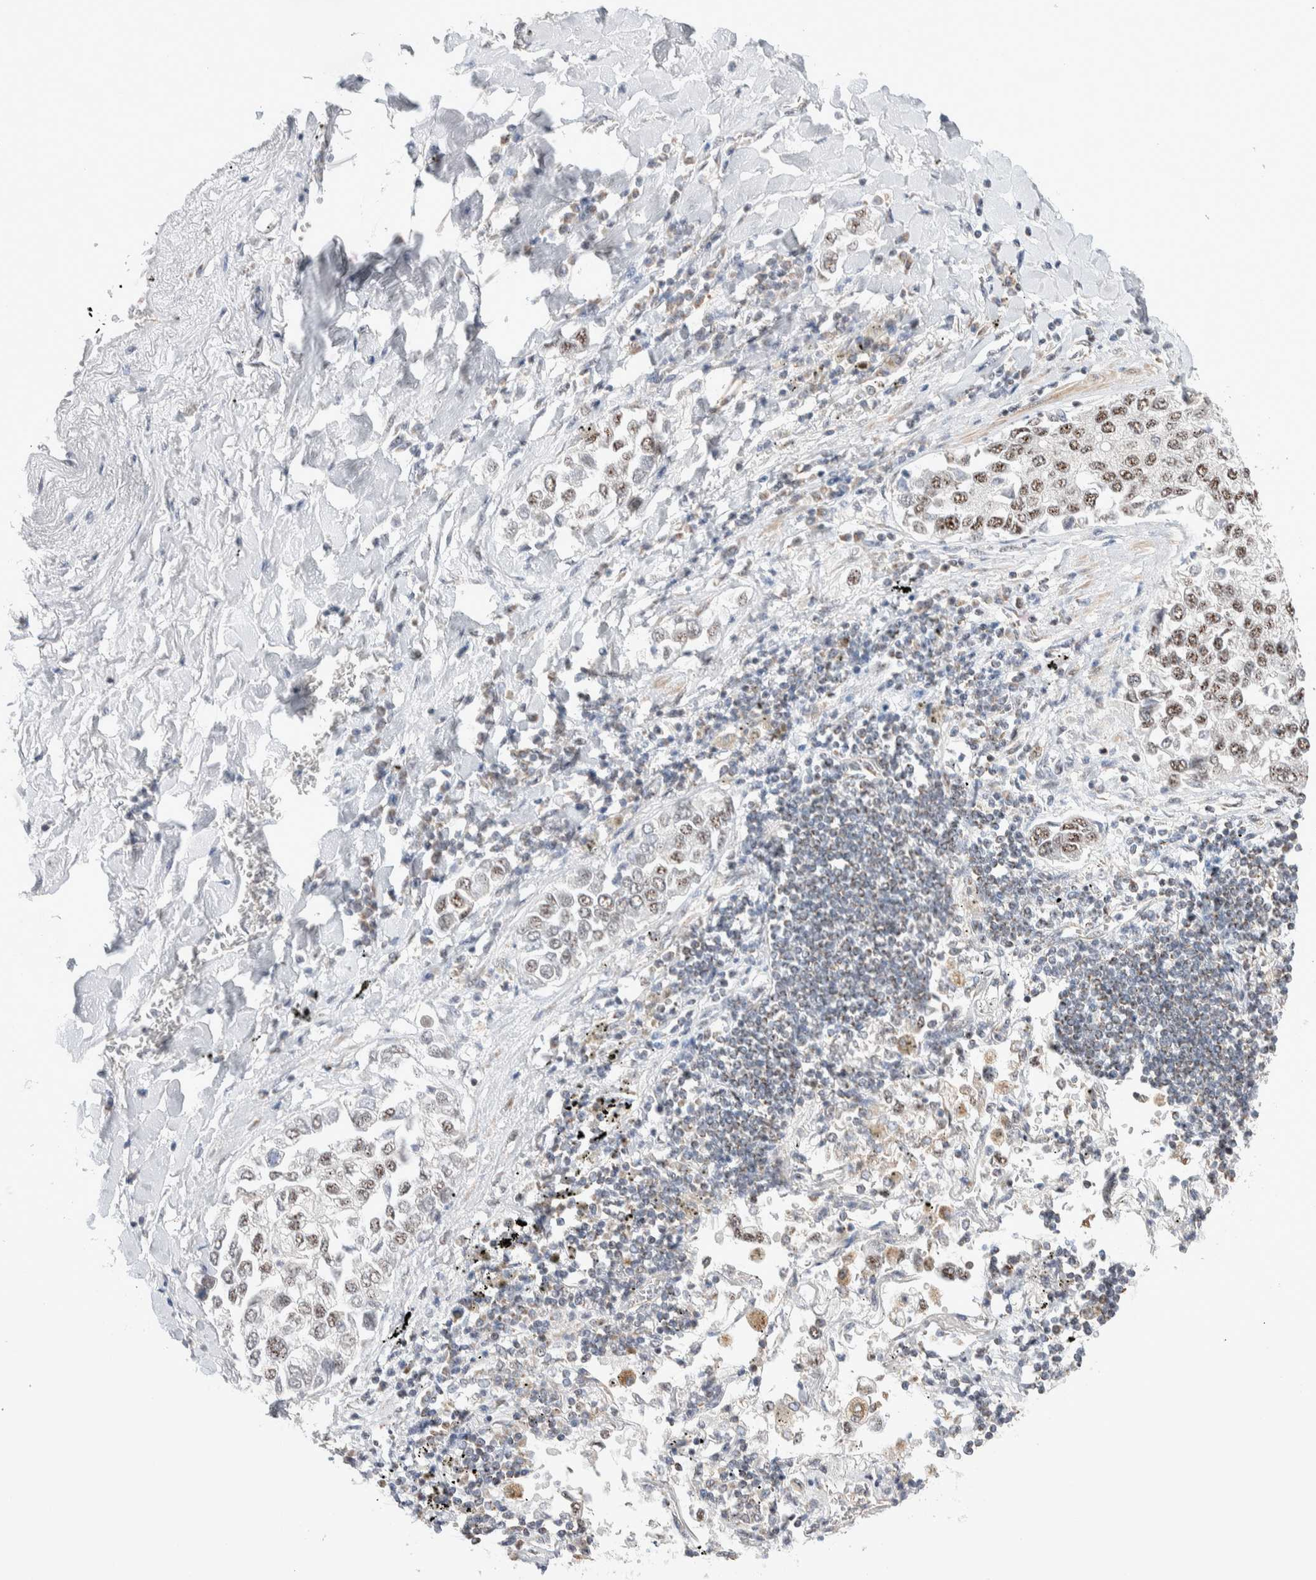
{"staining": {"intensity": "moderate", "quantity": ">75%", "location": "nuclear"}, "tissue": "lung cancer", "cell_type": "Tumor cells", "image_type": "cancer", "snomed": [{"axis": "morphology", "description": "Inflammation, NOS"}, {"axis": "morphology", "description": "Adenocarcinoma, NOS"}, {"axis": "topography", "description": "Lung"}], "caption": "Immunohistochemical staining of human lung adenocarcinoma shows medium levels of moderate nuclear staining in approximately >75% of tumor cells. The staining was performed using DAB, with brown indicating positive protein expression. Nuclei are stained blue with hematoxylin.", "gene": "ZNF695", "patient": {"sex": "male", "age": 63}}